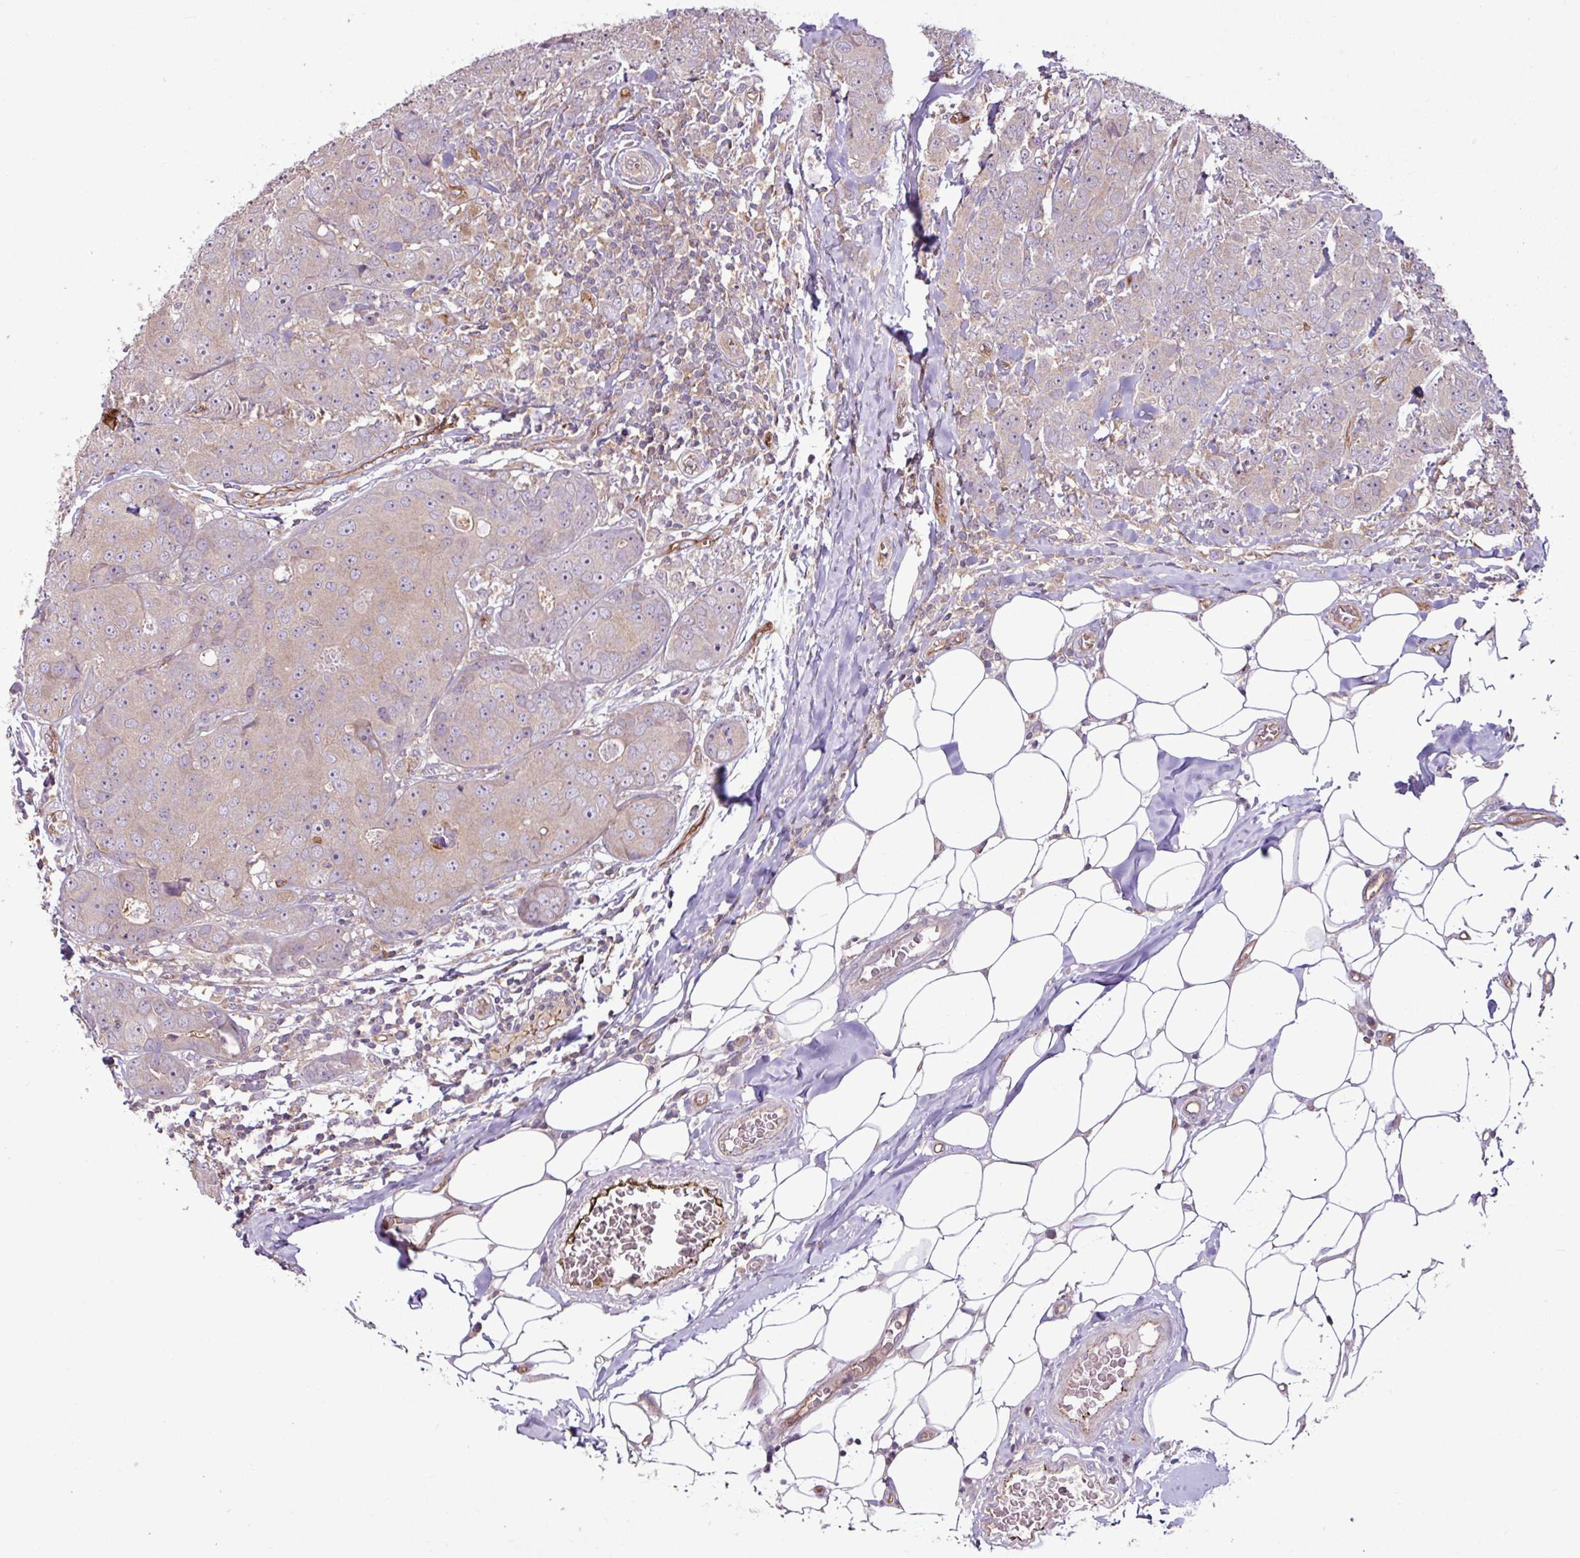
{"staining": {"intensity": "weak", "quantity": ">75%", "location": "cytoplasmic/membranous"}, "tissue": "breast cancer", "cell_type": "Tumor cells", "image_type": "cancer", "snomed": [{"axis": "morphology", "description": "Duct carcinoma"}, {"axis": "topography", "description": "Breast"}], "caption": "IHC (DAB) staining of human breast infiltrating ductal carcinoma exhibits weak cytoplasmic/membranous protein expression in approximately >75% of tumor cells.", "gene": "ZNF106", "patient": {"sex": "female", "age": 43}}